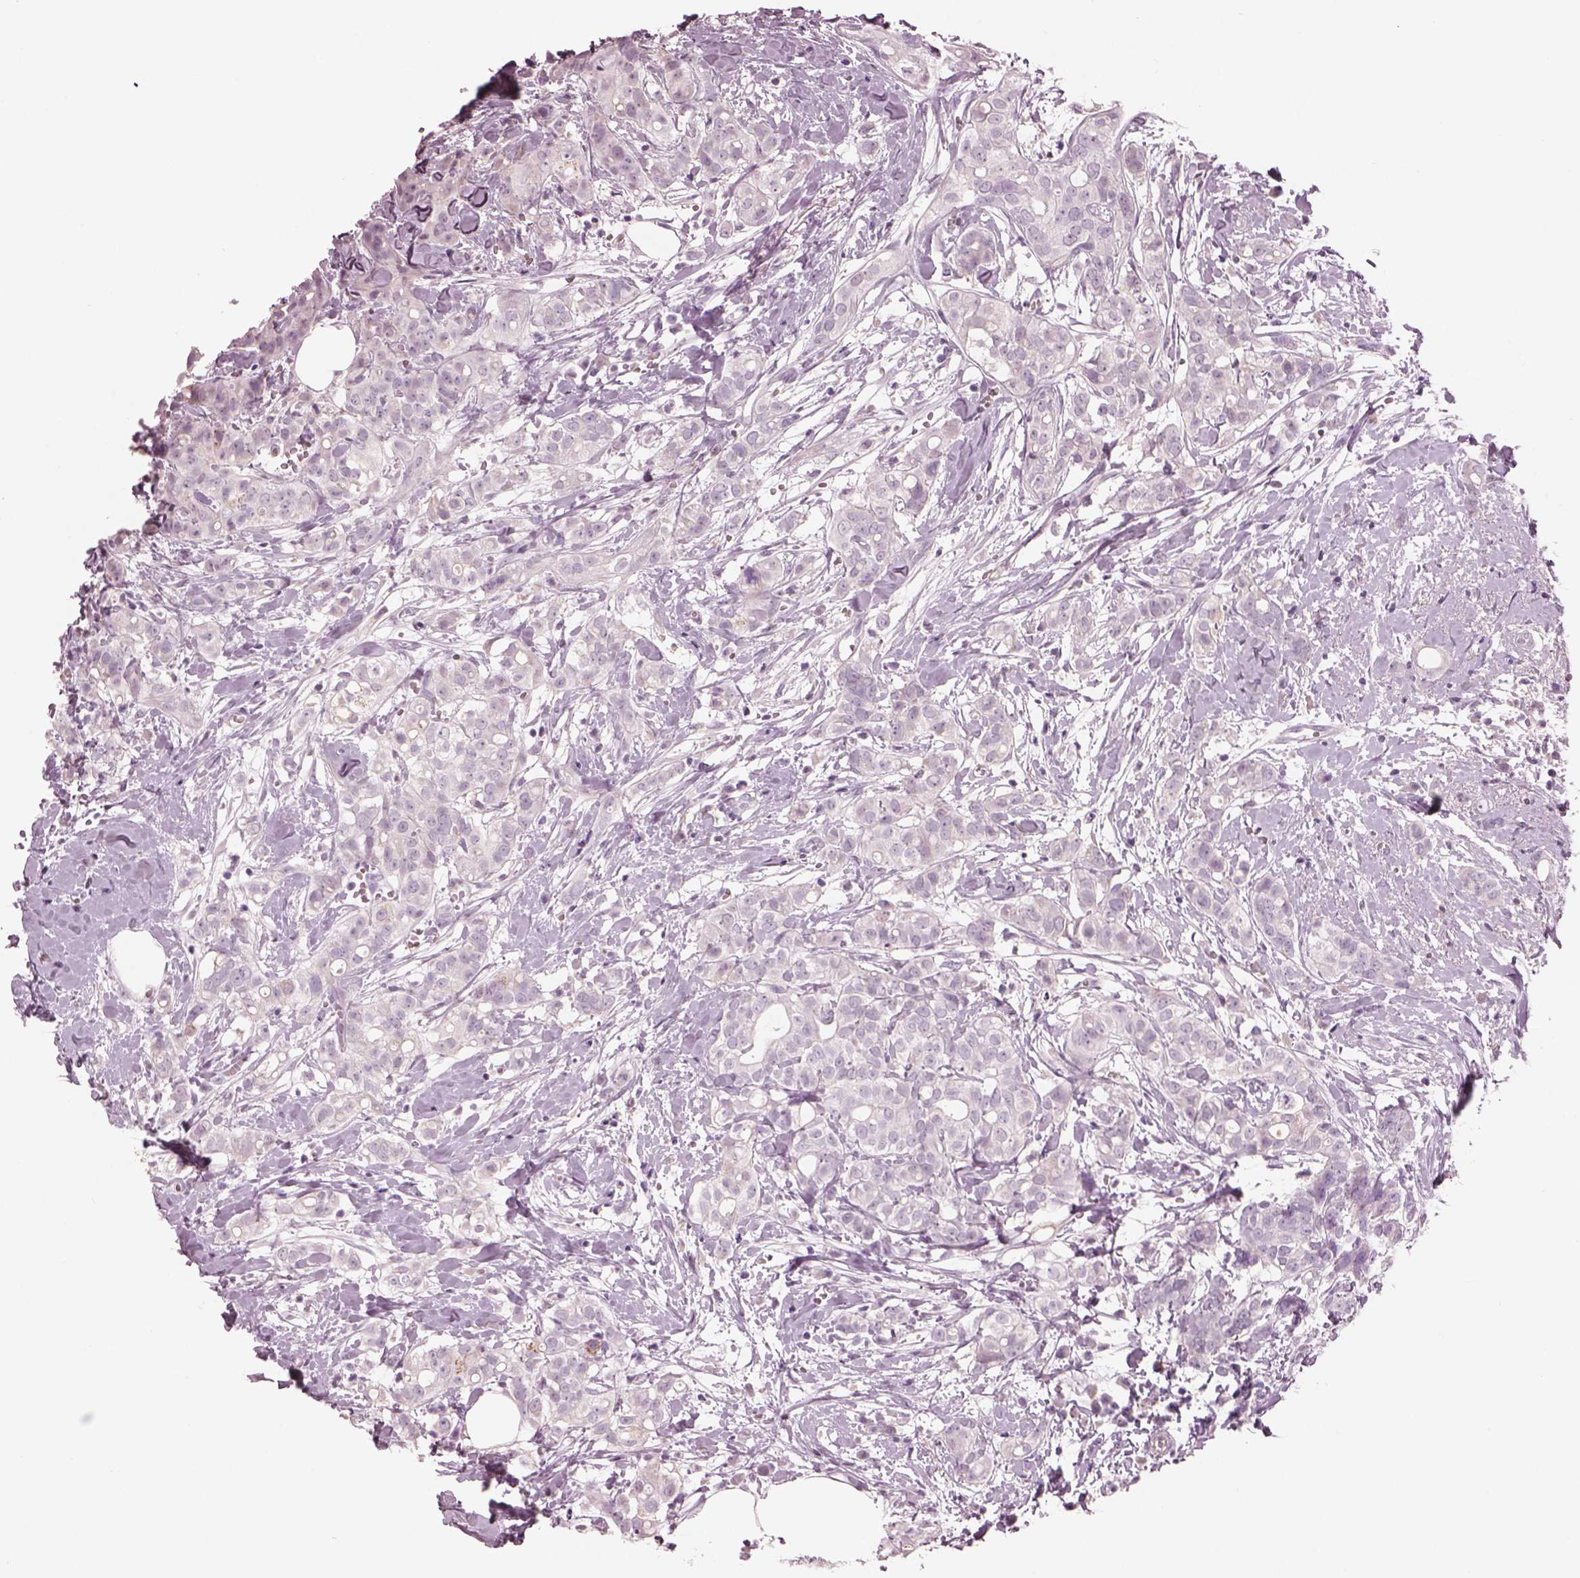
{"staining": {"intensity": "negative", "quantity": "none", "location": "none"}, "tissue": "breast cancer", "cell_type": "Tumor cells", "image_type": "cancer", "snomed": [{"axis": "morphology", "description": "Duct carcinoma"}, {"axis": "topography", "description": "Breast"}], "caption": "A high-resolution image shows IHC staining of infiltrating ductal carcinoma (breast), which demonstrates no significant positivity in tumor cells. (DAB immunohistochemistry with hematoxylin counter stain).", "gene": "PACRG", "patient": {"sex": "female", "age": 40}}